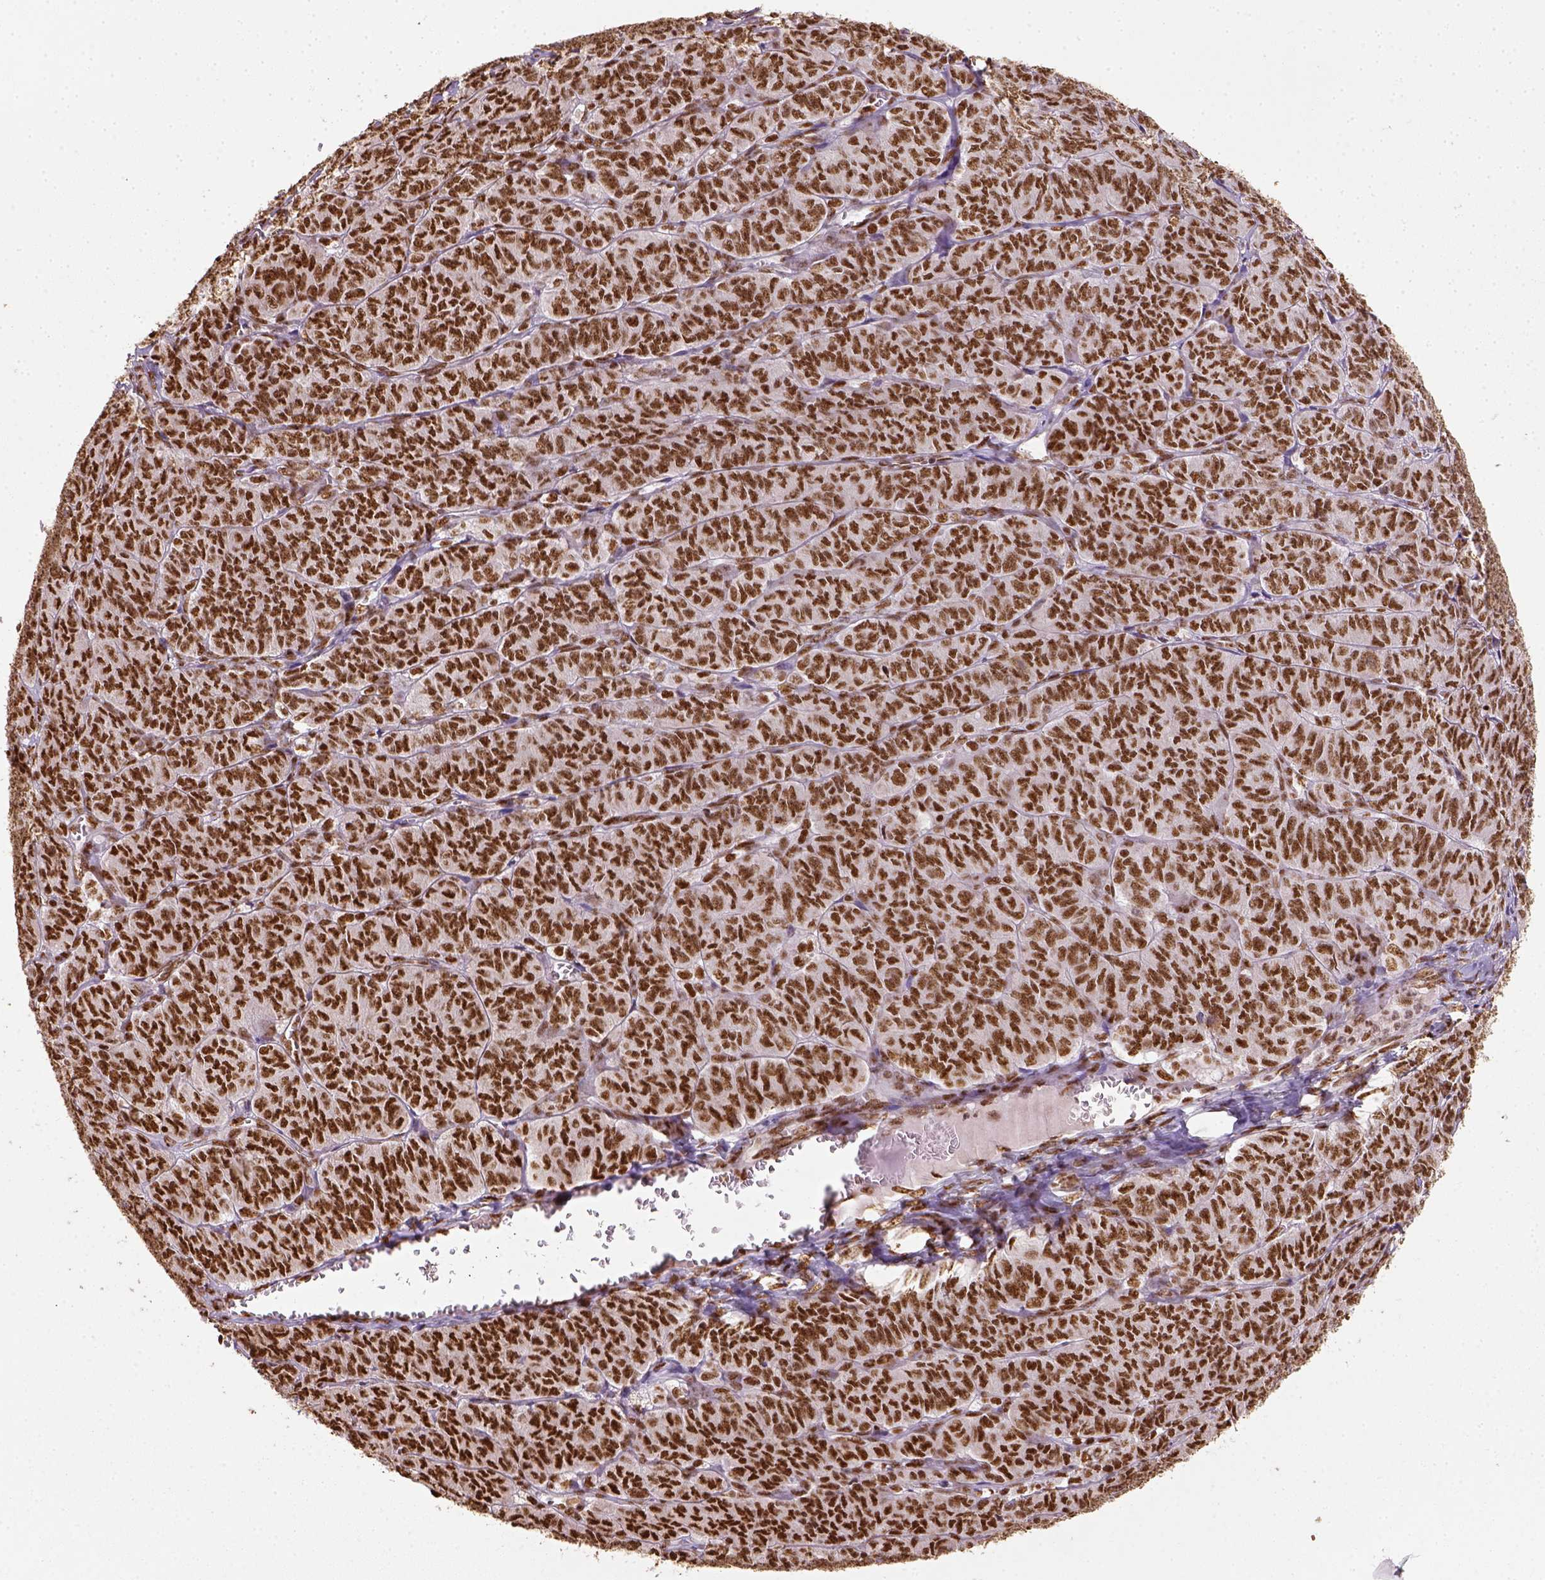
{"staining": {"intensity": "strong", "quantity": ">75%", "location": "nuclear"}, "tissue": "ovarian cancer", "cell_type": "Tumor cells", "image_type": "cancer", "snomed": [{"axis": "morphology", "description": "Carcinoma, endometroid"}, {"axis": "topography", "description": "Ovary"}], "caption": "Ovarian cancer tissue demonstrates strong nuclear expression in about >75% of tumor cells", "gene": "CCAR1", "patient": {"sex": "female", "age": 80}}